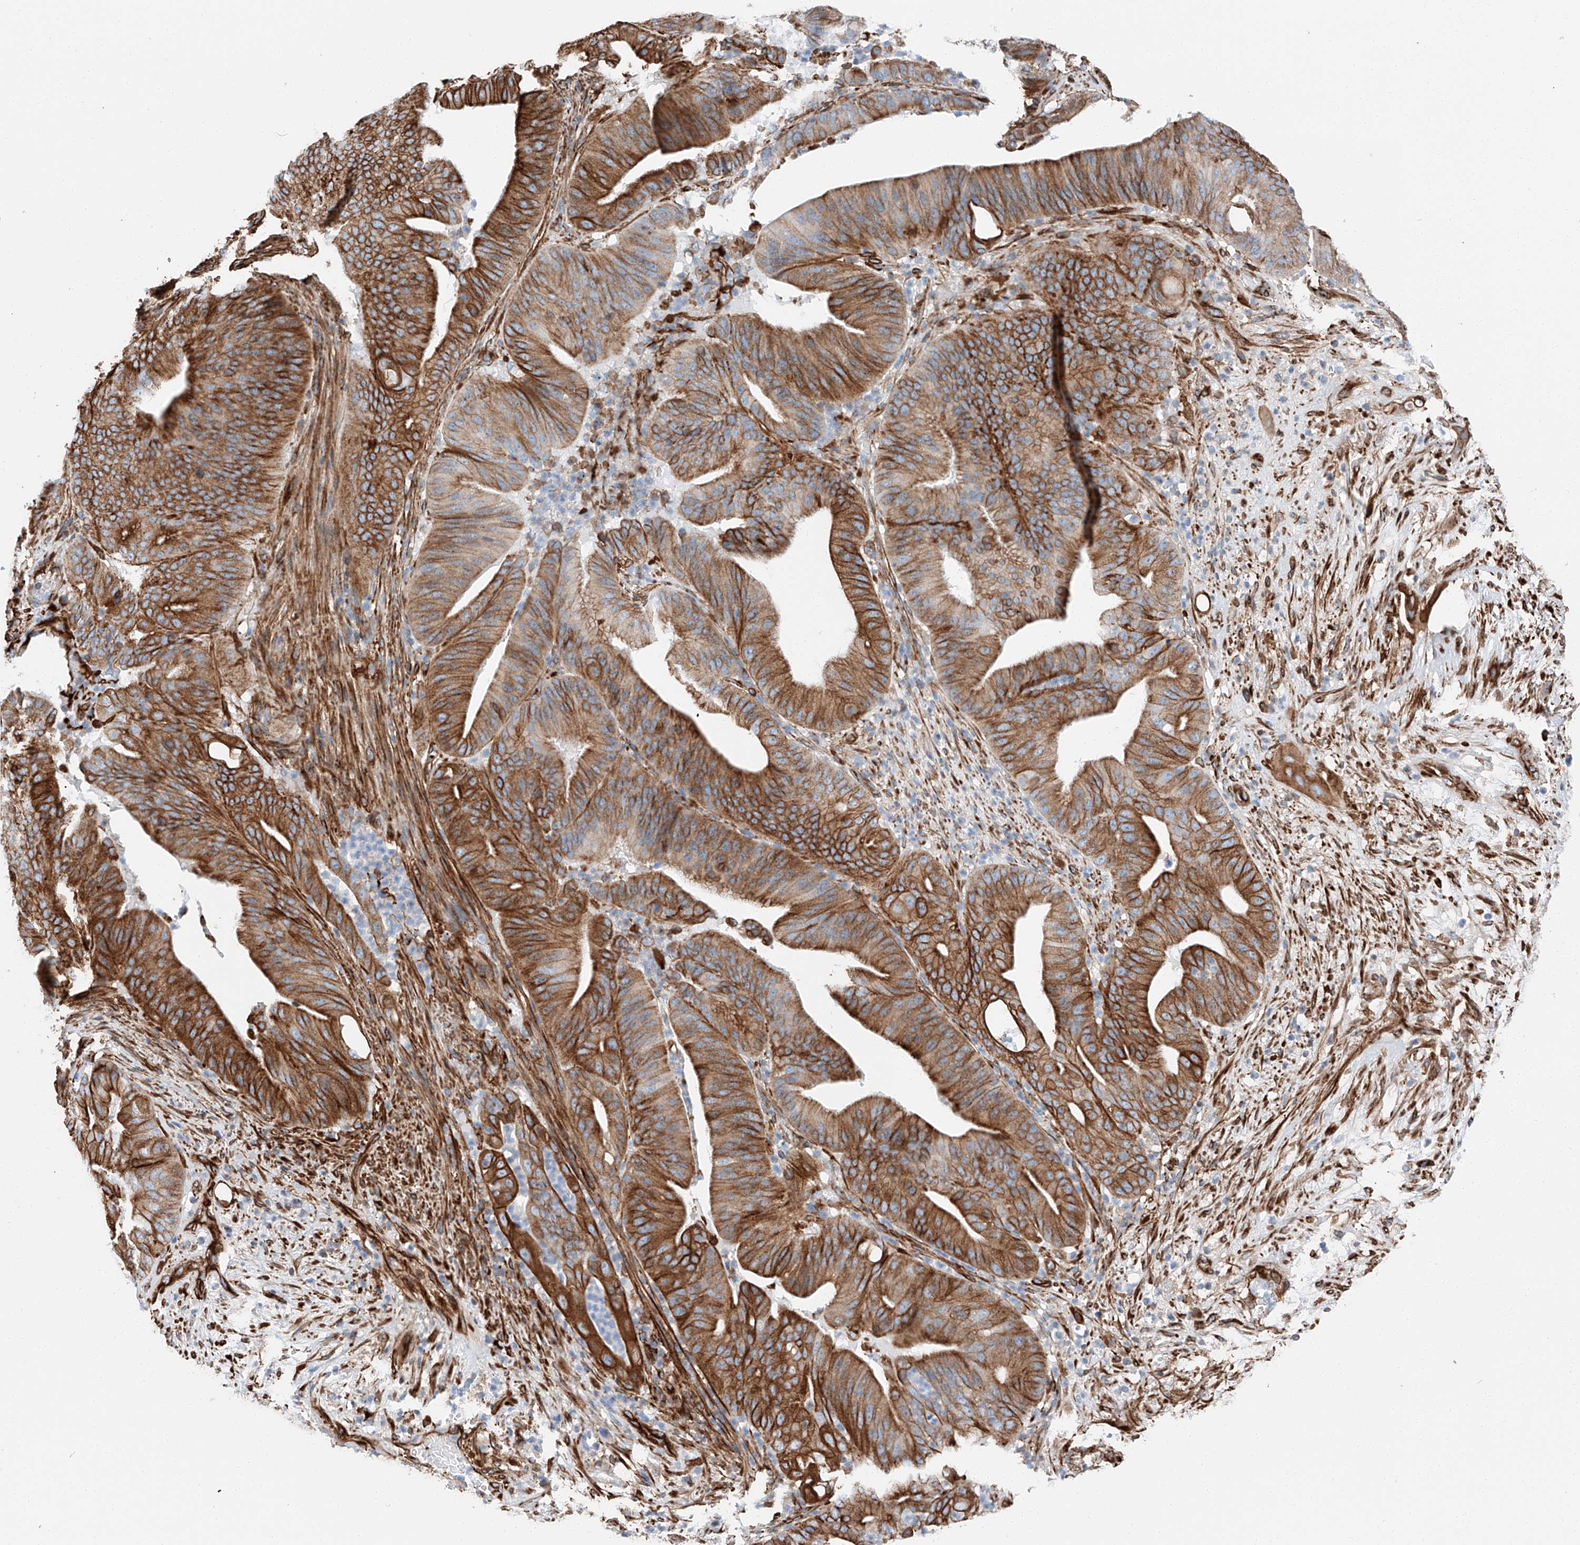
{"staining": {"intensity": "strong", "quantity": ">75%", "location": "cytoplasmic/membranous"}, "tissue": "pancreatic cancer", "cell_type": "Tumor cells", "image_type": "cancer", "snomed": [{"axis": "morphology", "description": "Adenocarcinoma, NOS"}, {"axis": "topography", "description": "Pancreas"}], "caption": "A micrograph of human pancreatic cancer stained for a protein demonstrates strong cytoplasmic/membranous brown staining in tumor cells.", "gene": "ZNF804A", "patient": {"sex": "female", "age": 77}}